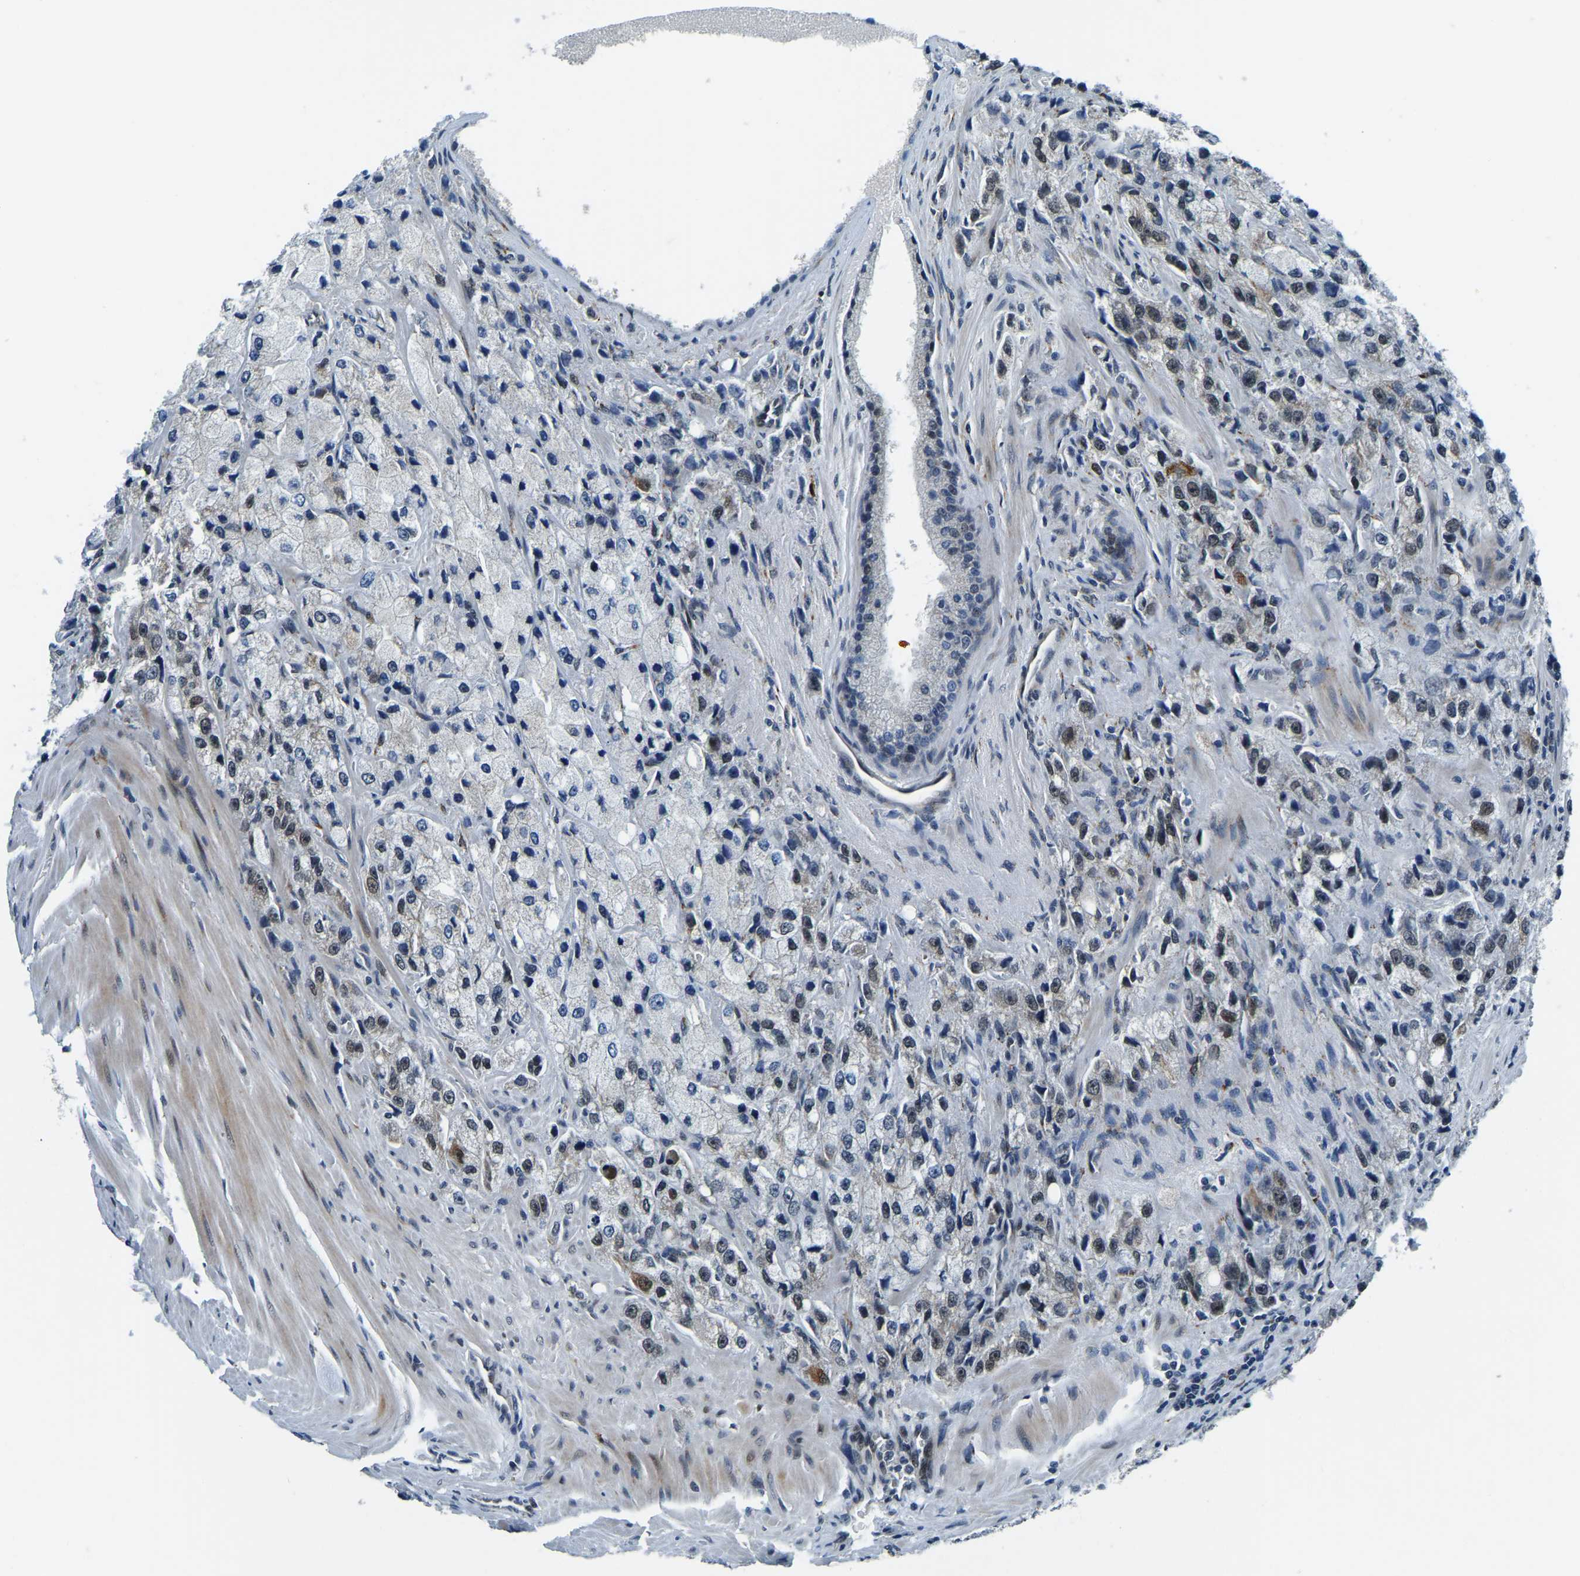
{"staining": {"intensity": "moderate", "quantity": "25%-75%", "location": "nuclear"}, "tissue": "prostate cancer", "cell_type": "Tumor cells", "image_type": "cancer", "snomed": [{"axis": "morphology", "description": "Adenocarcinoma, High grade"}, {"axis": "topography", "description": "Prostate"}], "caption": "Immunohistochemistry (IHC) micrograph of neoplastic tissue: human prostate adenocarcinoma (high-grade) stained using immunohistochemistry (IHC) demonstrates medium levels of moderate protein expression localized specifically in the nuclear of tumor cells, appearing as a nuclear brown color.", "gene": "ING2", "patient": {"sex": "male", "age": 58}}